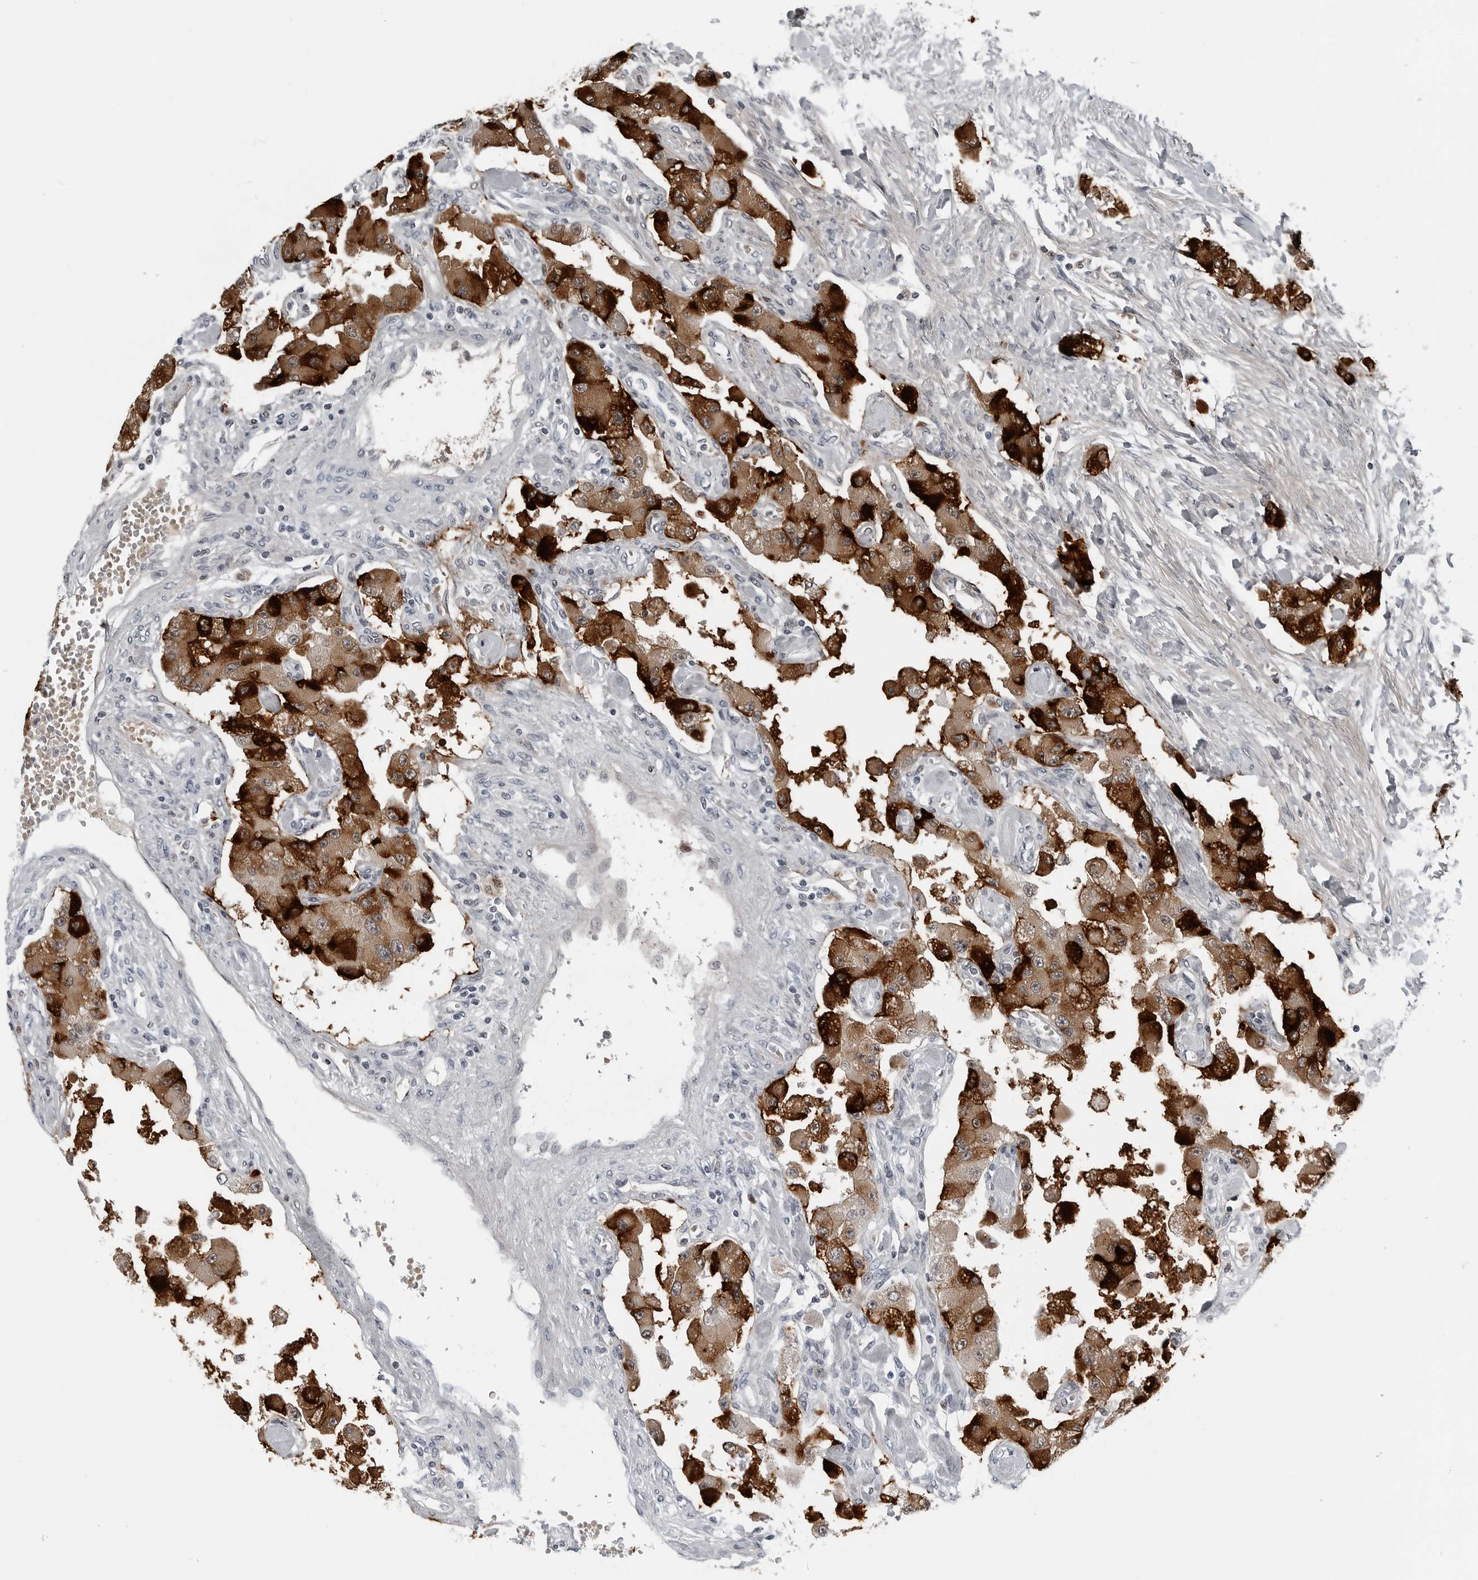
{"staining": {"intensity": "moderate", "quantity": ">75%", "location": "cytoplasmic/membranous"}, "tissue": "carcinoid", "cell_type": "Tumor cells", "image_type": "cancer", "snomed": [{"axis": "morphology", "description": "Carcinoid, malignant, NOS"}, {"axis": "topography", "description": "Pancreas"}], "caption": "Immunohistochemical staining of human malignant carcinoid exhibits moderate cytoplasmic/membranous protein expression in approximately >75% of tumor cells.", "gene": "SPINK1", "patient": {"sex": "male", "age": 41}}